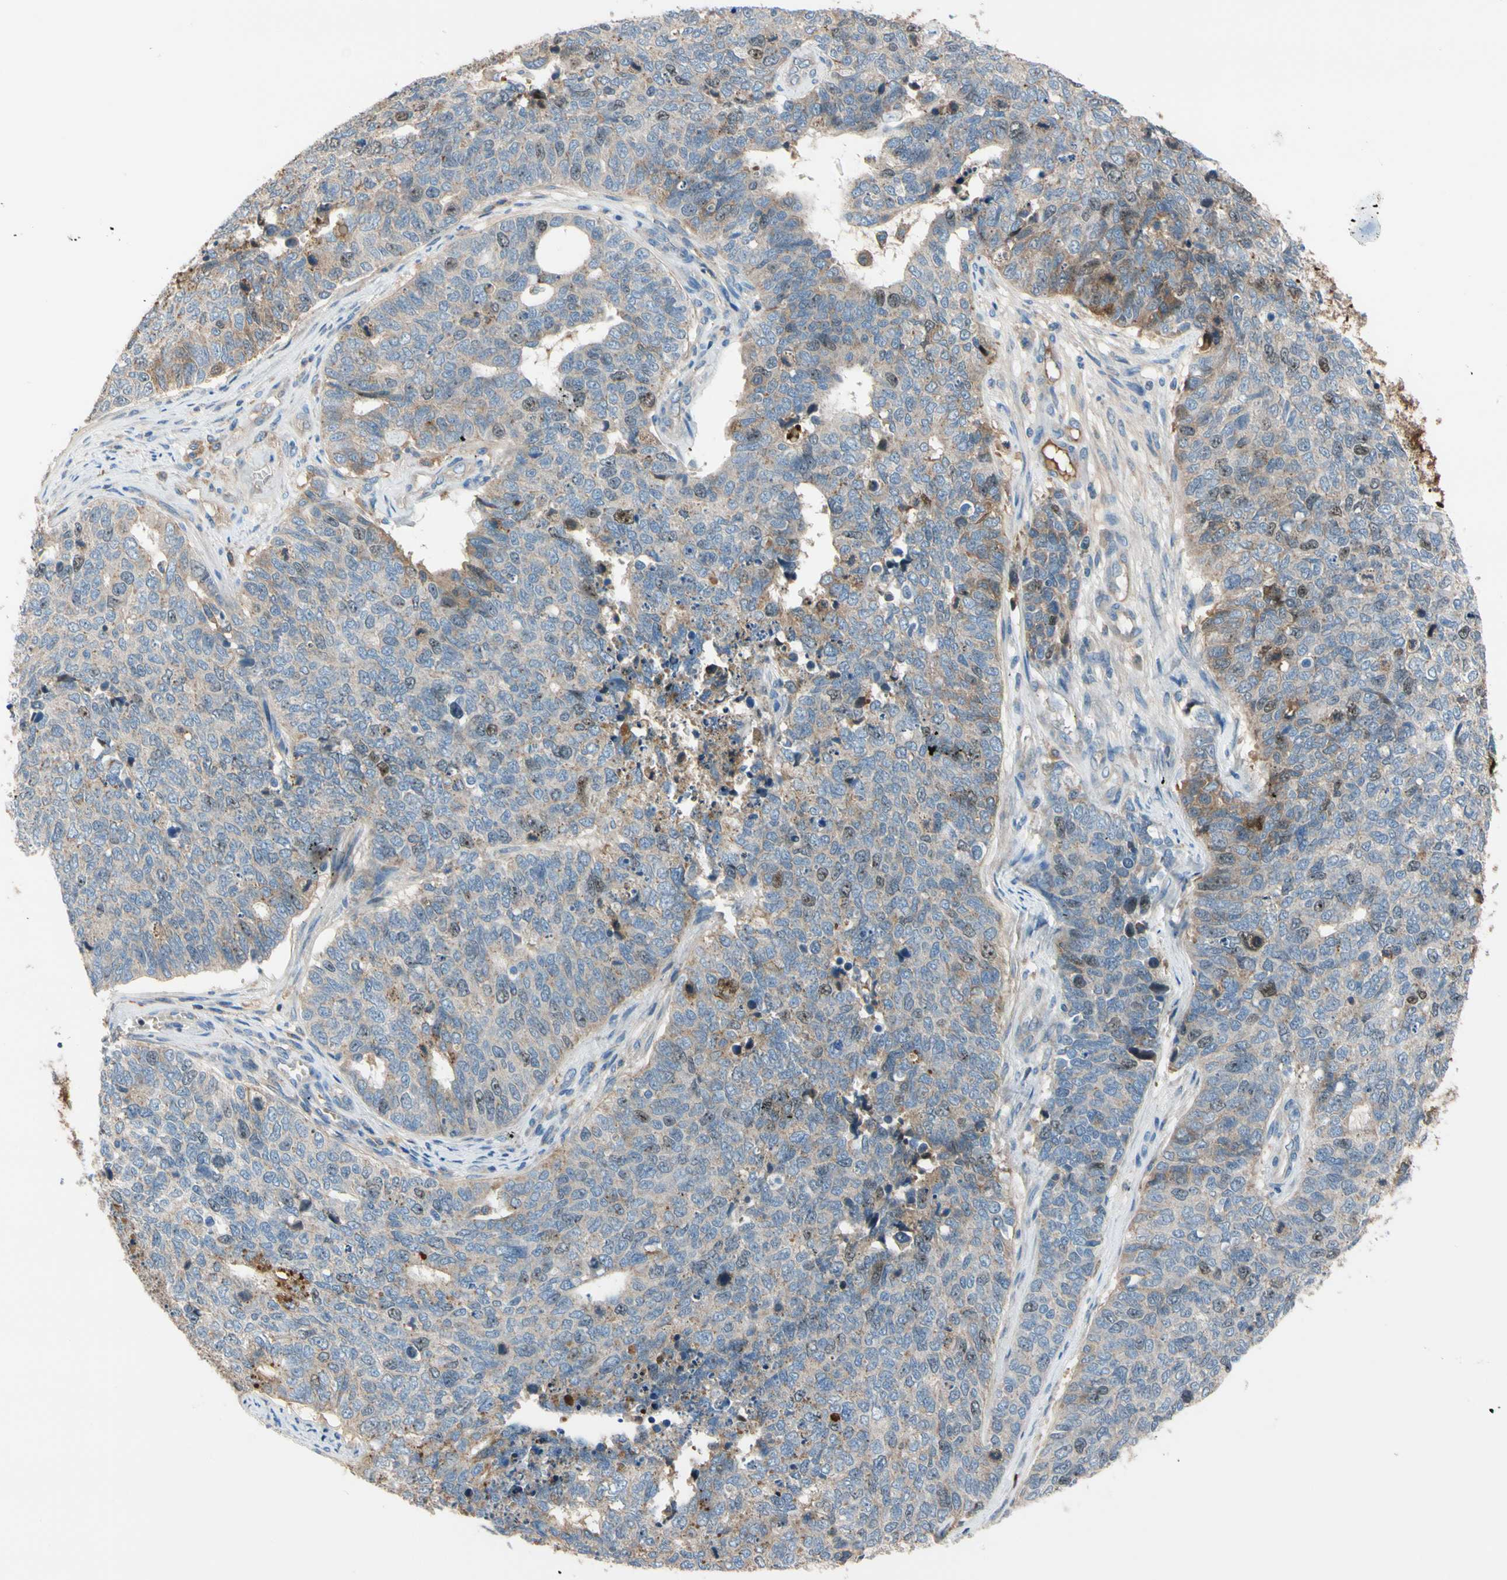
{"staining": {"intensity": "weak", "quantity": "<25%", "location": "nuclear"}, "tissue": "cervical cancer", "cell_type": "Tumor cells", "image_type": "cancer", "snomed": [{"axis": "morphology", "description": "Squamous cell carcinoma, NOS"}, {"axis": "topography", "description": "Cervix"}], "caption": "DAB (3,3'-diaminobenzidine) immunohistochemical staining of human cervical cancer displays no significant expression in tumor cells.", "gene": "HJURP", "patient": {"sex": "female", "age": 63}}